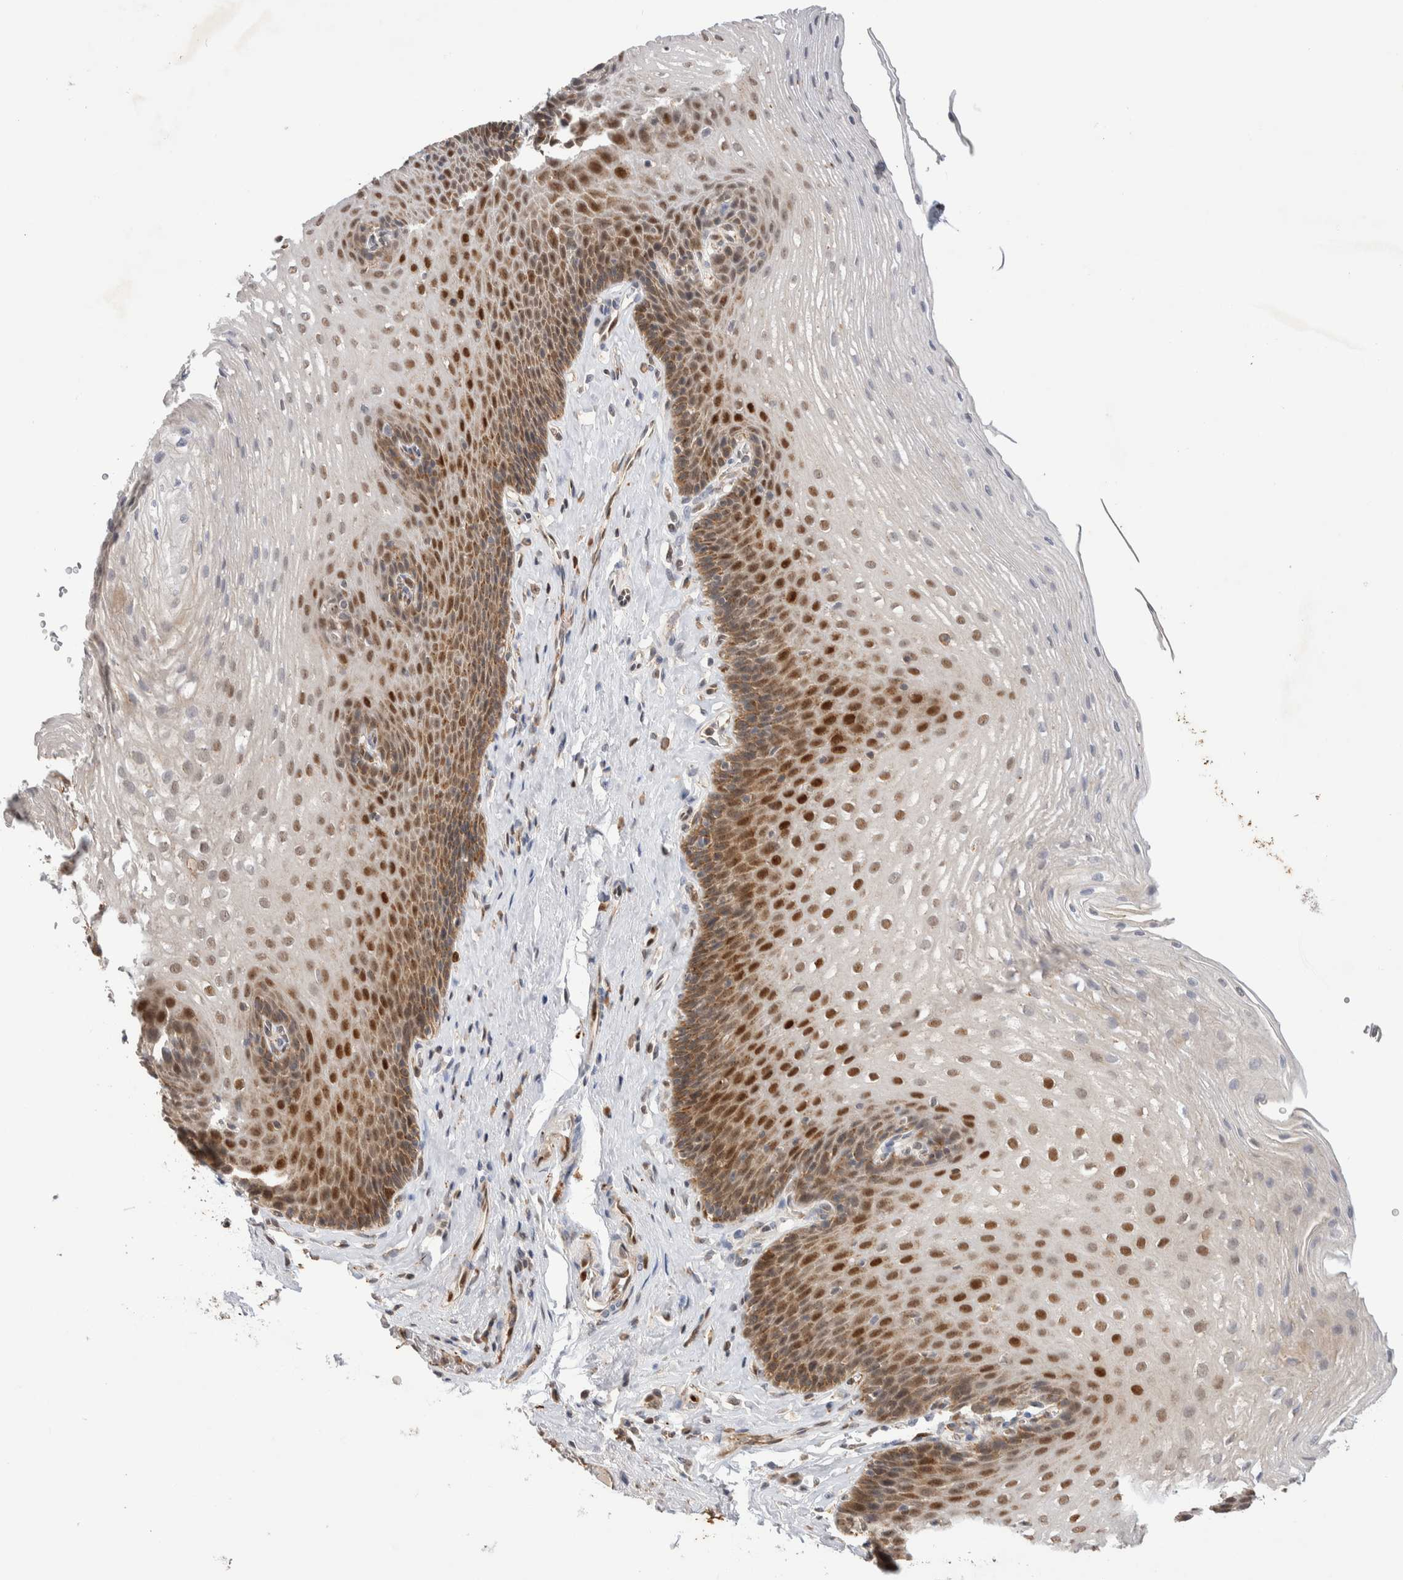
{"staining": {"intensity": "strong", "quantity": "25%-75%", "location": "nuclear"}, "tissue": "esophagus", "cell_type": "Squamous epithelial cells", "image_type": "normal", "snomed": [{"axis": "morphology", "description": "Normal tissue, NOS"}, {"axis": "topography", "description": "Esophagus"}], "caption": "Esophagus stained with a brown dye reveals strong nuclear positive positivity in about 25%-75% of squamous epithelial cells.", "gene": "NSMAF", "patient": {"sex": "female", "age": 66}}